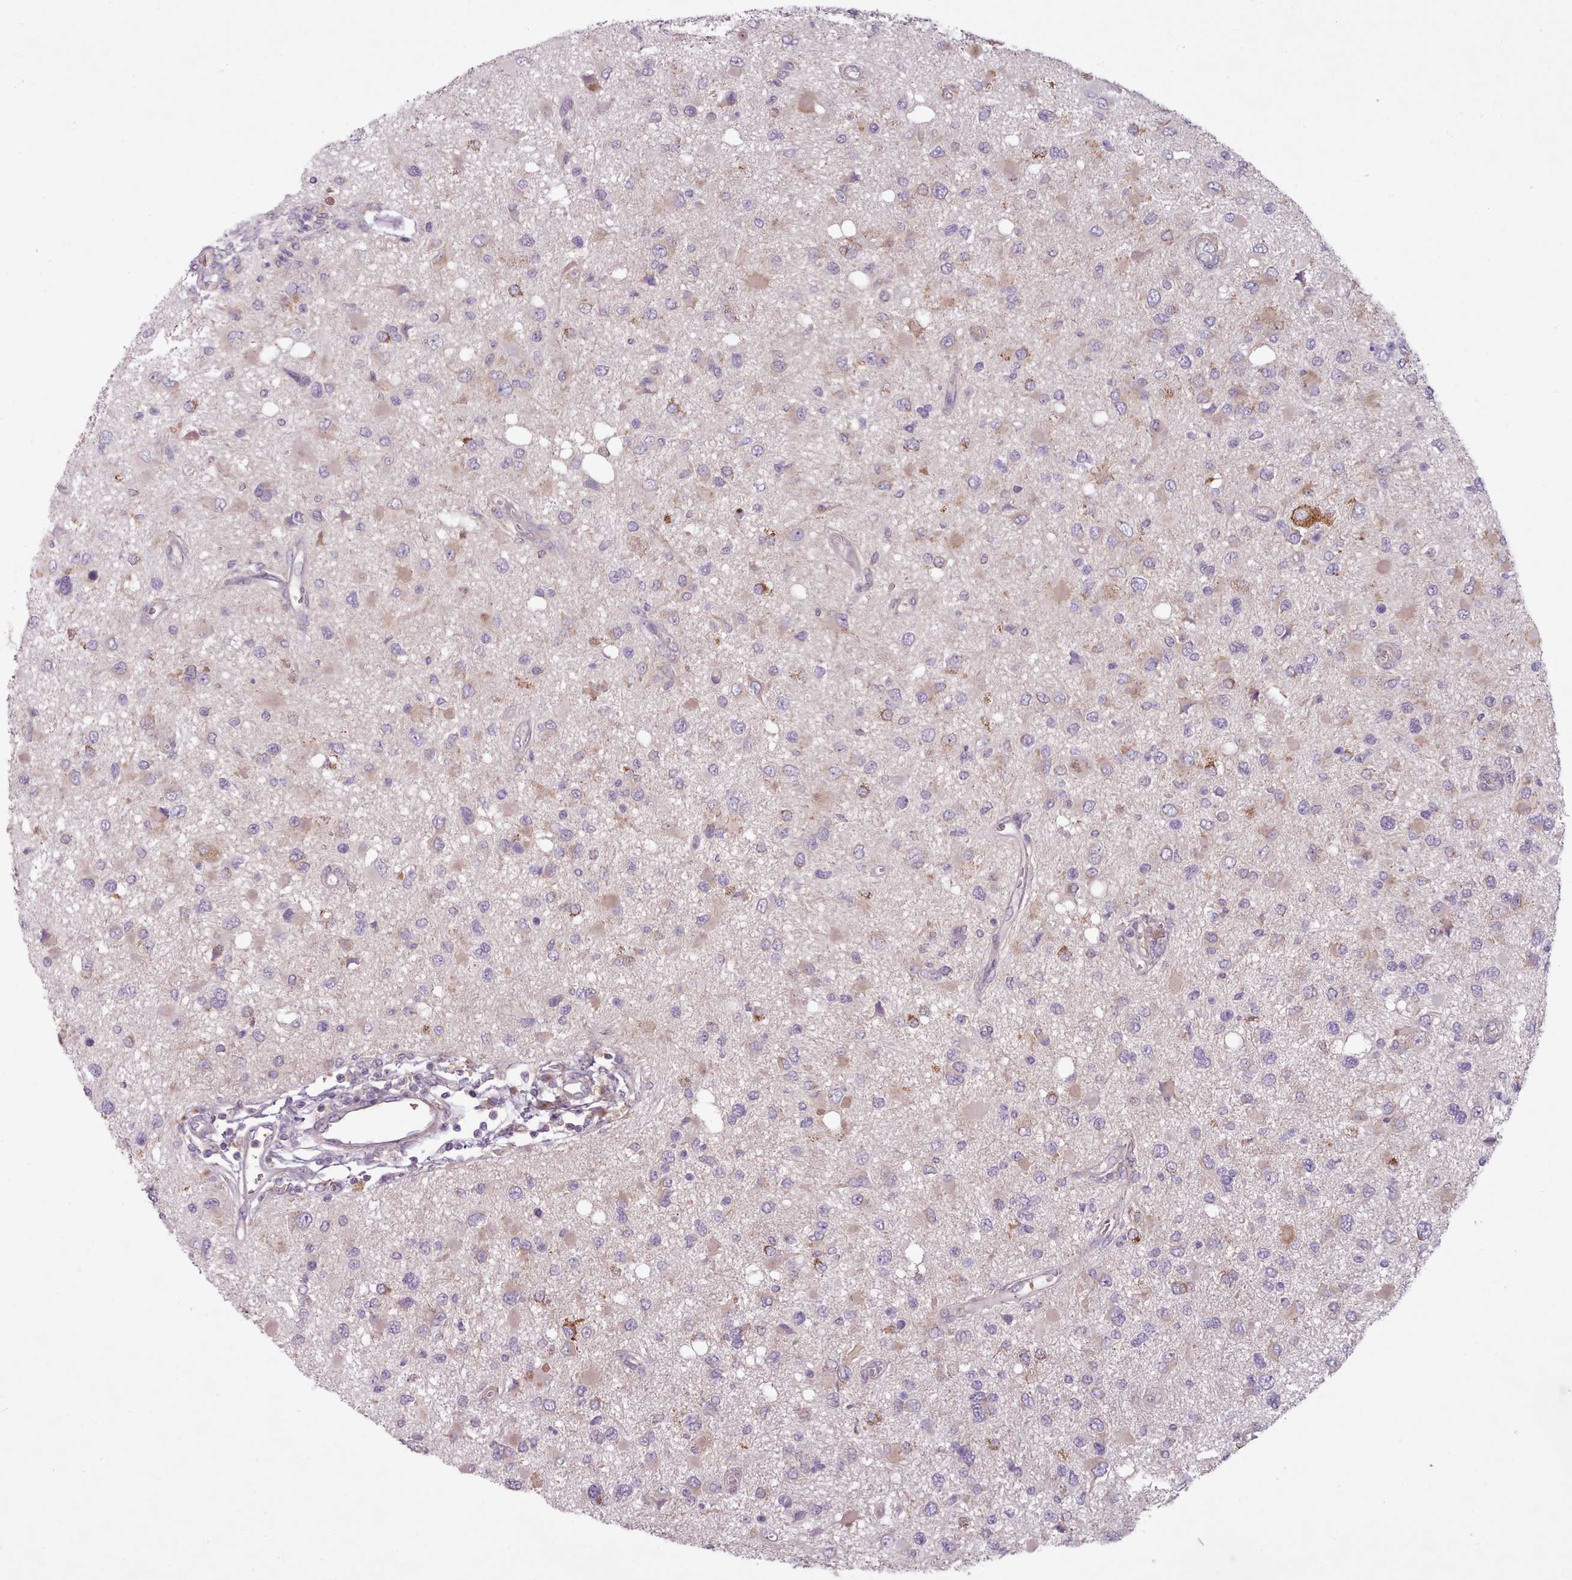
{"staining": {"intensity": "weak", "quantity": "25%-75%", "location": "cytoplasmic/membranous"}, "tissue": "glioma", "cell_type": "Tumor cells", "image_type": "cancer", "snomed": [{"axis": "morphology", "description": "Glioma, malignant, High grade"}, {"axis": "topography", "description": "Brain"}], "caption": "Protein analysis of malignant high-grade glioma tissue displays weak cytoplasmic/membranous expression in approximately 25%-75% of tumor cells.", "gene": "LAPTM5", "patient": {"sex": "male", "age": 53}}